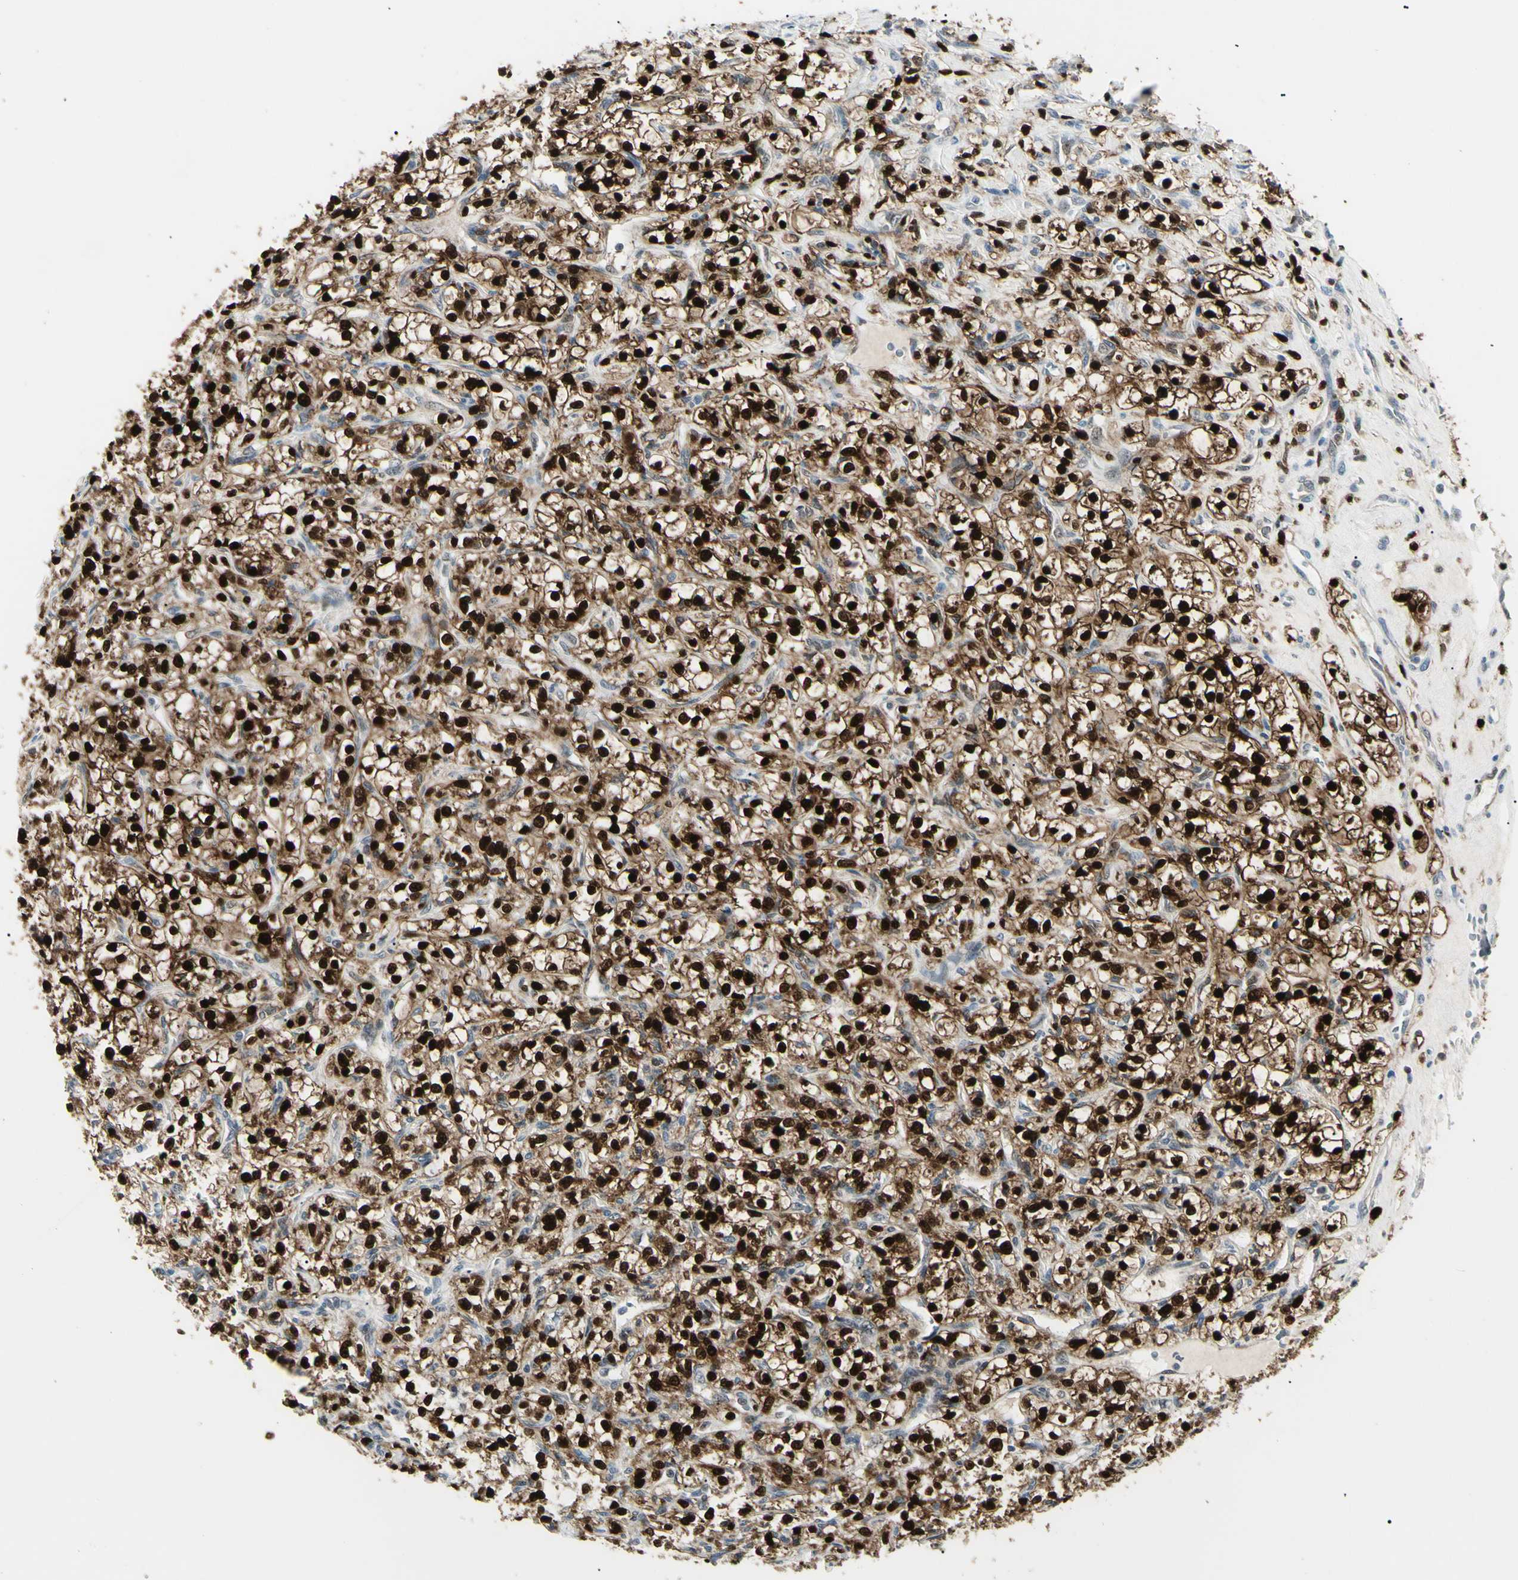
{"staining": {"intensity": "strong", "quantity": ">75%", "location": "cytoplasmic/membranous,nuclear"}, "tissue": "renal cancer", "cell_type": "Tumor cells", "image_type": "cancer", "snomed": [{"axis": "morphology", "description": "Adenocarcinoma, NOS"}, {"axis": "topography", "description": "Kidney"}], "caption": "Immunohistochemistry (IHC) image of renal cancer (adenocarcinoma) stained for a protein (brown), which exhibits high levels of strong cytoplasmic/membranous and nuclear expression in about >75% of tumor cells.", "gene": "PGK1", "patient": {"sex": "female", "age": 69}}